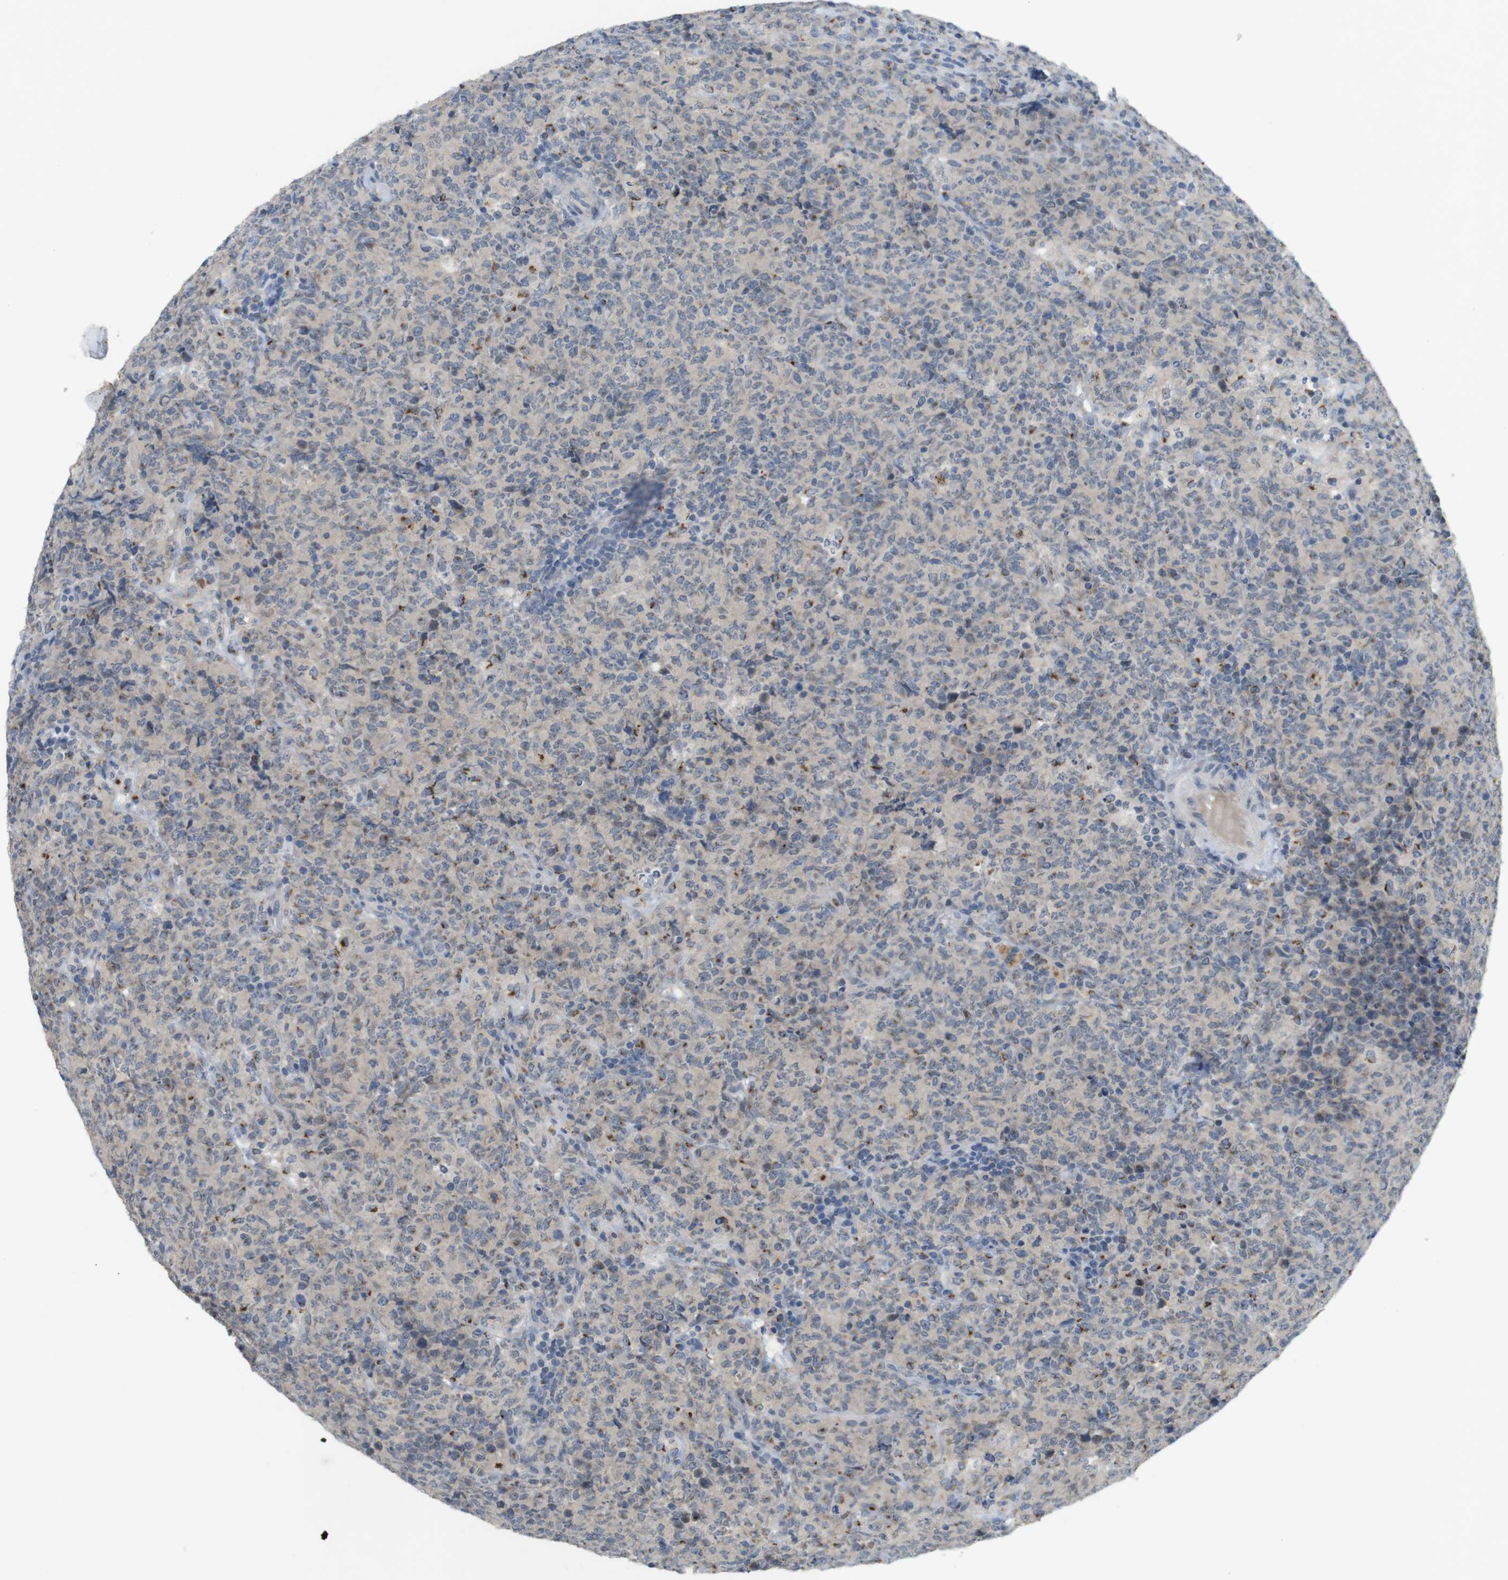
{"staining": {"intensity": "moderate", "quantity": "<25%", "location": "cytoplasmic/membranous"}, "tissue": "lymphoma", "cell_type": "Tumor cells", "image_type": "cancer", "snomed": [{"axis": "morphology", "description": "Malignant lymphoma, non-Hodgkin's type, High grade"}, {"axis": "topography", "description": "Tonsil"}], "caption": "Immunohistochemistry (IHC) micrograph of malignant lymphoma, non-Hodgkin's type (high-grade) stained for a protein (brown), which shows low levels of moderate cytoplasmic/membranous expression in approximately <25% of tumor cells.", "gene": "YIPF3", "patient": {"sex": "female", "age": 36}}